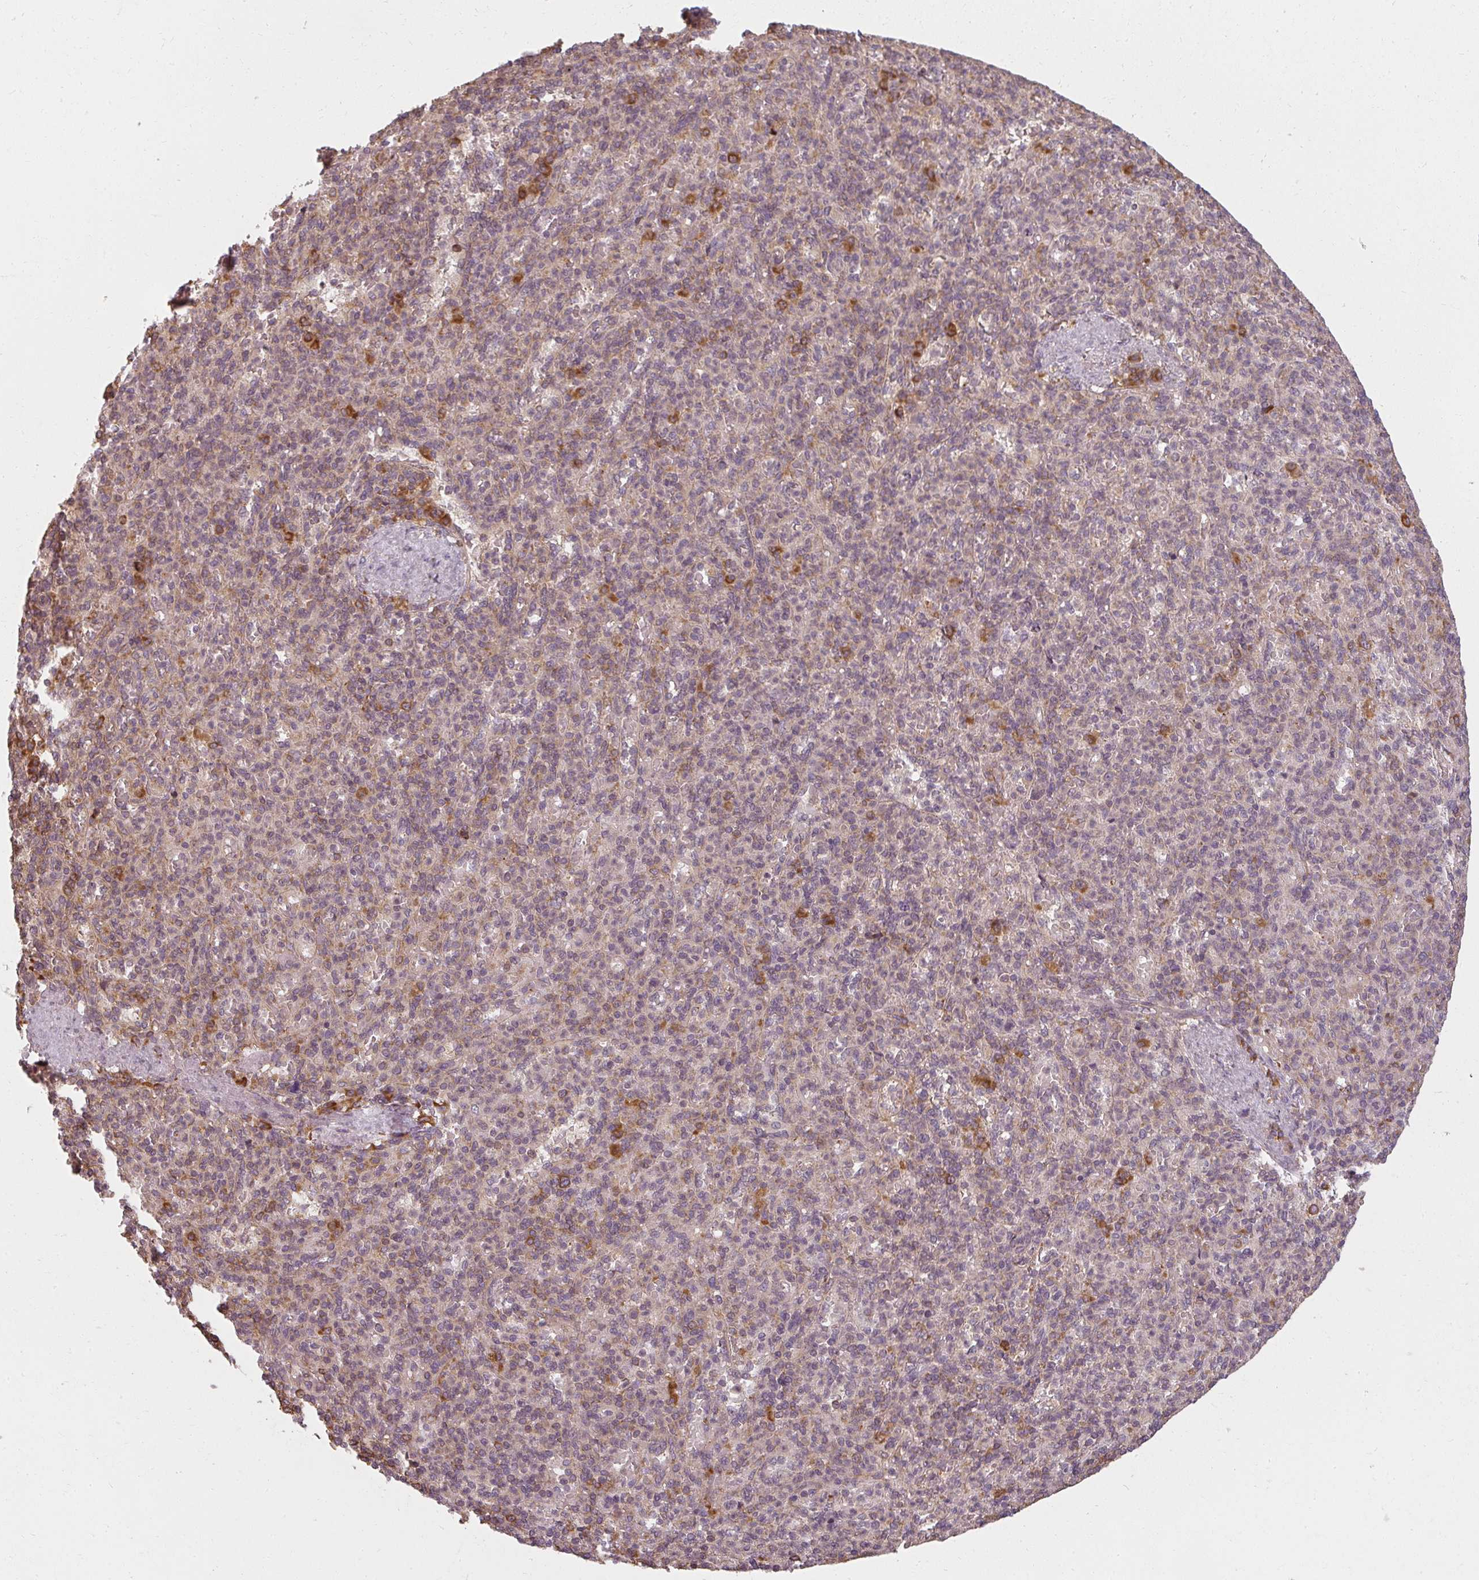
{"staining": {"intensity": "strong", "quantity": "<25%", "location": "cytoplasmic/membranous"}, "tissue": "spleen", "cell_type": "Cells in red pulp", "image_type": "normal", "snomed": [{"axis": "morphology", "description": "Normal tissue, NOS"}, {"axis": "topography", "description": "Spleen"}], "caption": "An immunohistochemistry (IHC) image of benign tissue is shown. Protein staining in brown highlights strong cytoplasmic/membranous positivity in spleen within cells in red pulp.", "gene": "RPL24", "patient": {"sex": "female", "age": 74}}